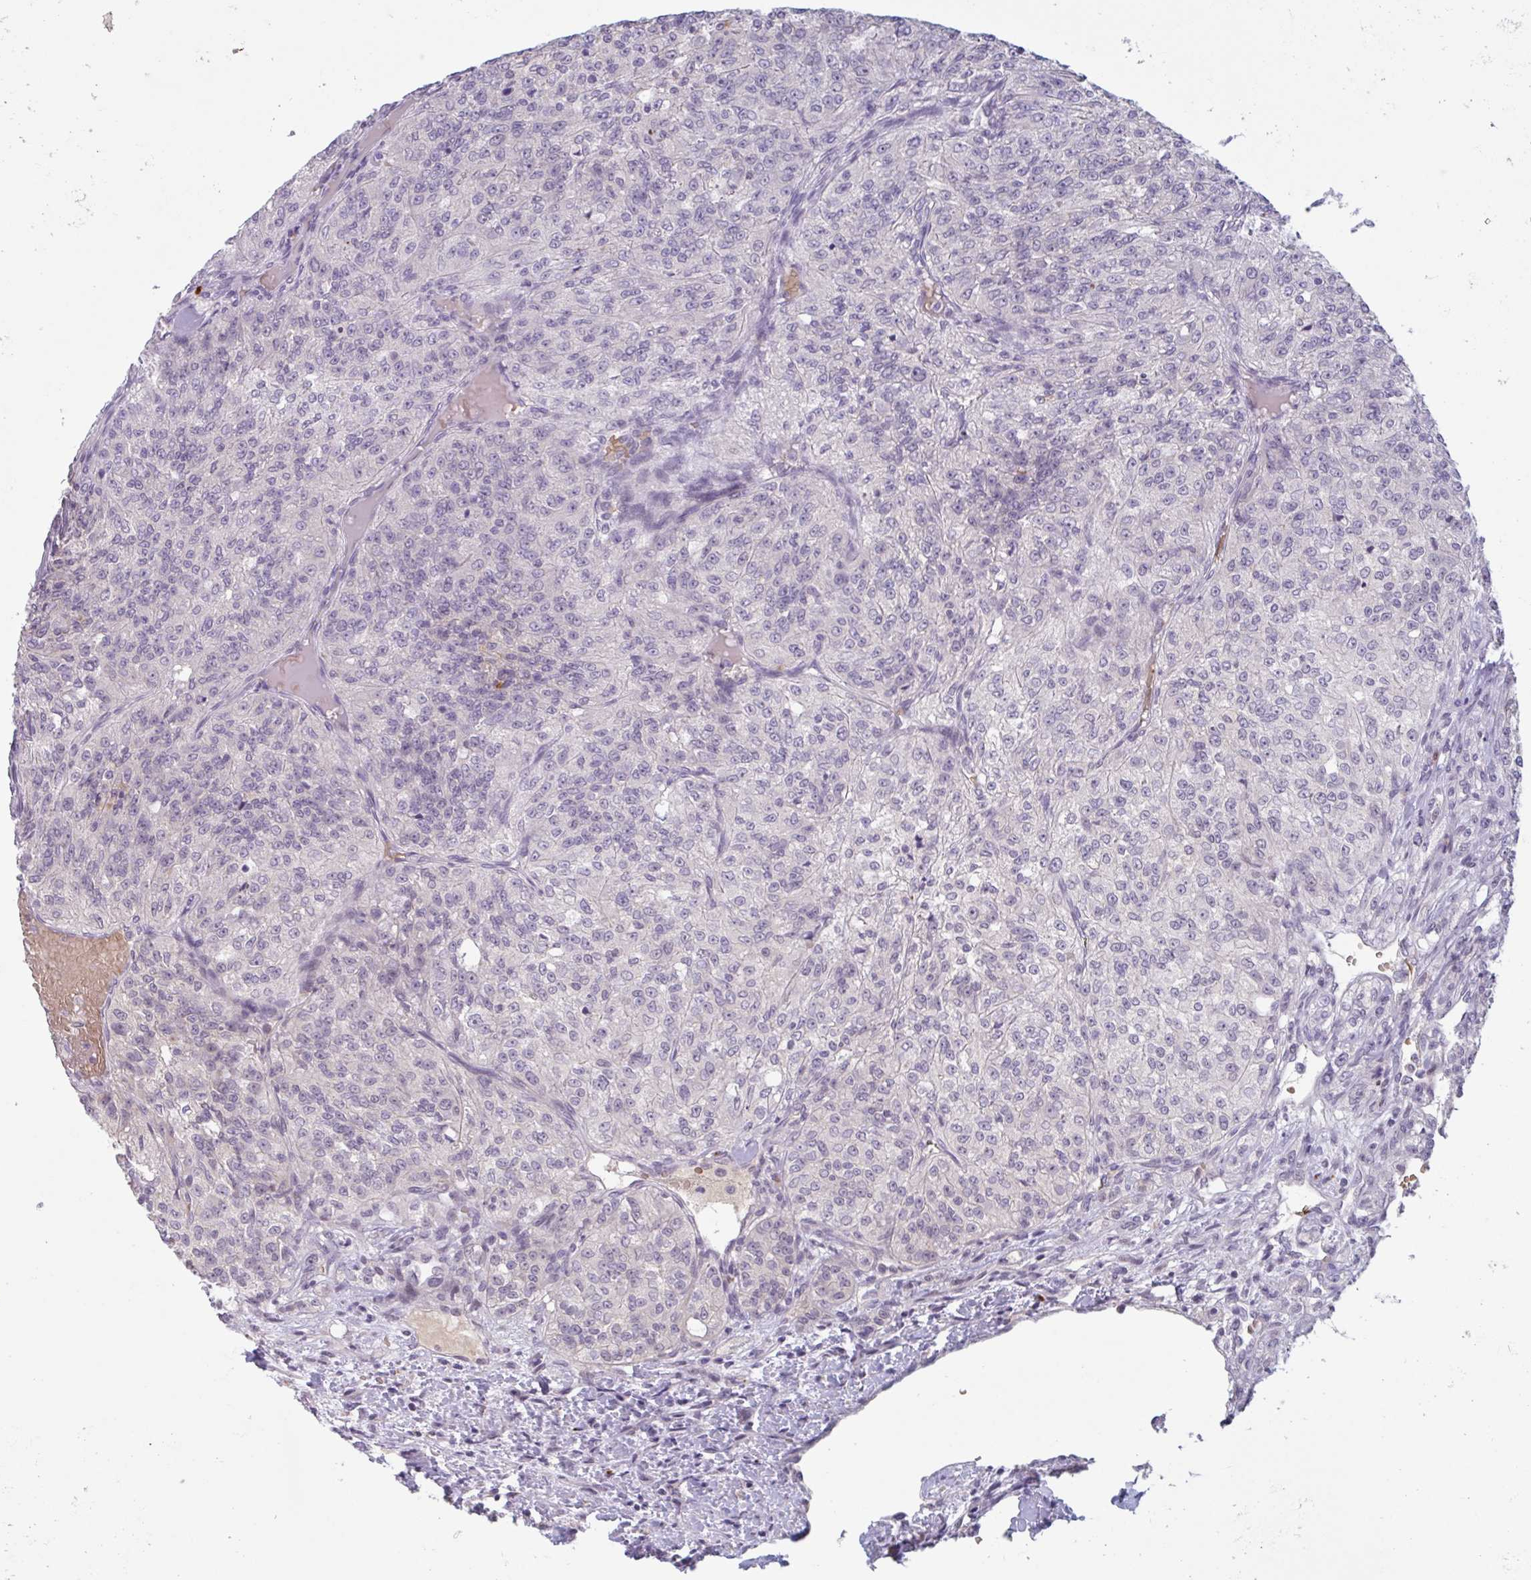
{"staining": {"intensity": "negative", "quantity": "none", "location": "none"}, "tissue": "renal cancer", "cell_type": "Tumor cells", "image_type": "cancer", "snomed": [{"axis": "morphology", "description": "Adenocarcinoma, NOS"}, {"axis": "topography", "description": "Kidney"}], "caption": "This micrograph is of adenocarcinoma (renal) stained with IHC to label a protein in brown with the nuclei are counter-stained blue. There is no expression in tumor cells. (Stains: DAB (3,3'-diaminobenzidine) IHC with hematoxylin counter stain, Microscopy: brightfield microscopy at high magnification).", "gene": "RHAG", "patient": {"sex": "female", "age": 63}}